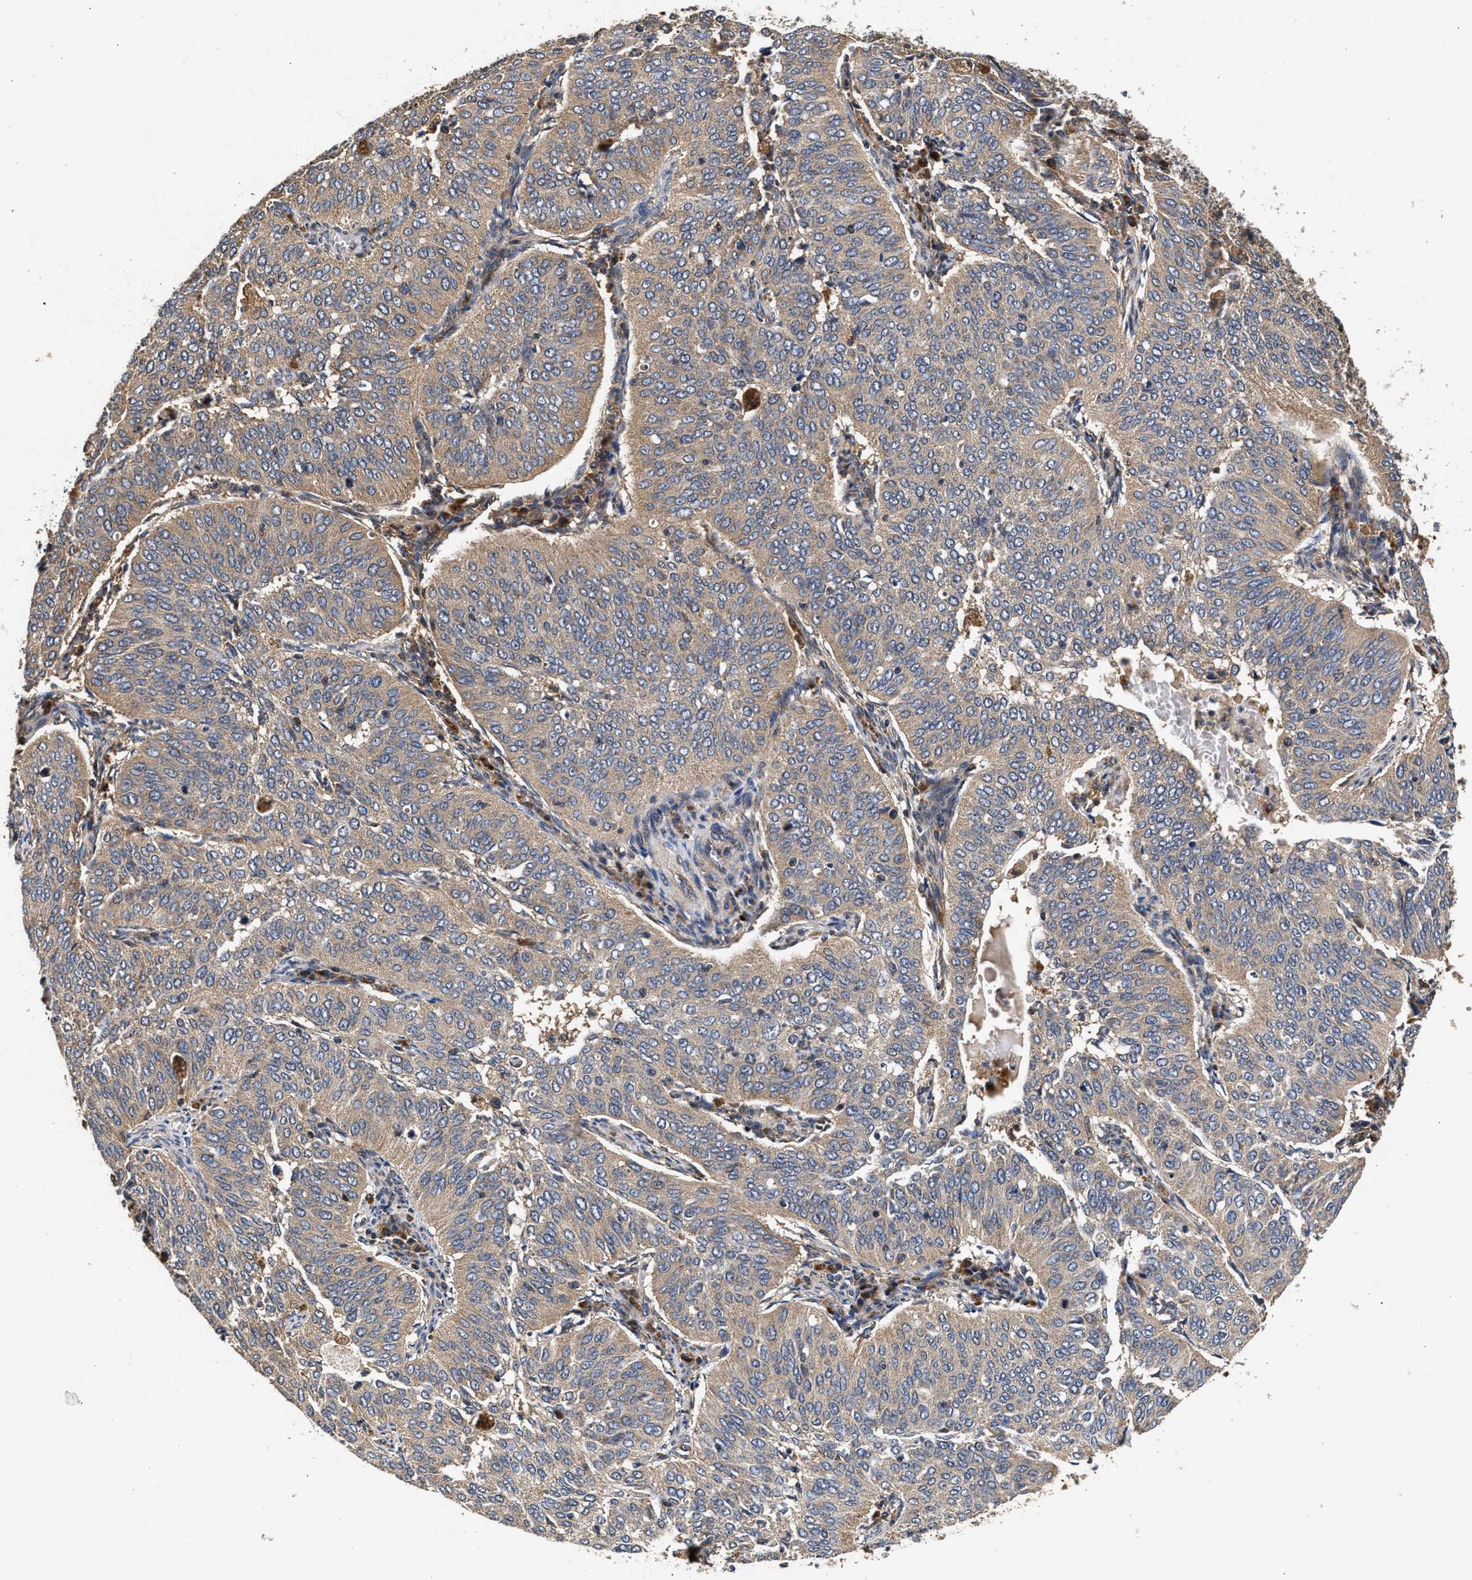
{"staining": {"intensity": "weak", "quantity": ">75%", "location": "cytoplasmic/membranous"}, "tissue": "cervical cancer", "cell_type": "Tumor cells", "image_type": "cancer", "snomed": [{"axis": "morphology", "description": "Normal tissue, NOS"}, {"axis": "morphology", "description": "Squamous cell carcinoma, NOS"}, {"axis": "topography", "description": "Cervix"}], "caption": "This photomicrograph demonstrates immunohistochemistry staining of human cervical squamous cell carcinoma, with low weak cytoplasmic/membranous expression in about >75% of tumor cells.", "gene": "NFKB2", "patient": {"sex": "female", "age": 39}}